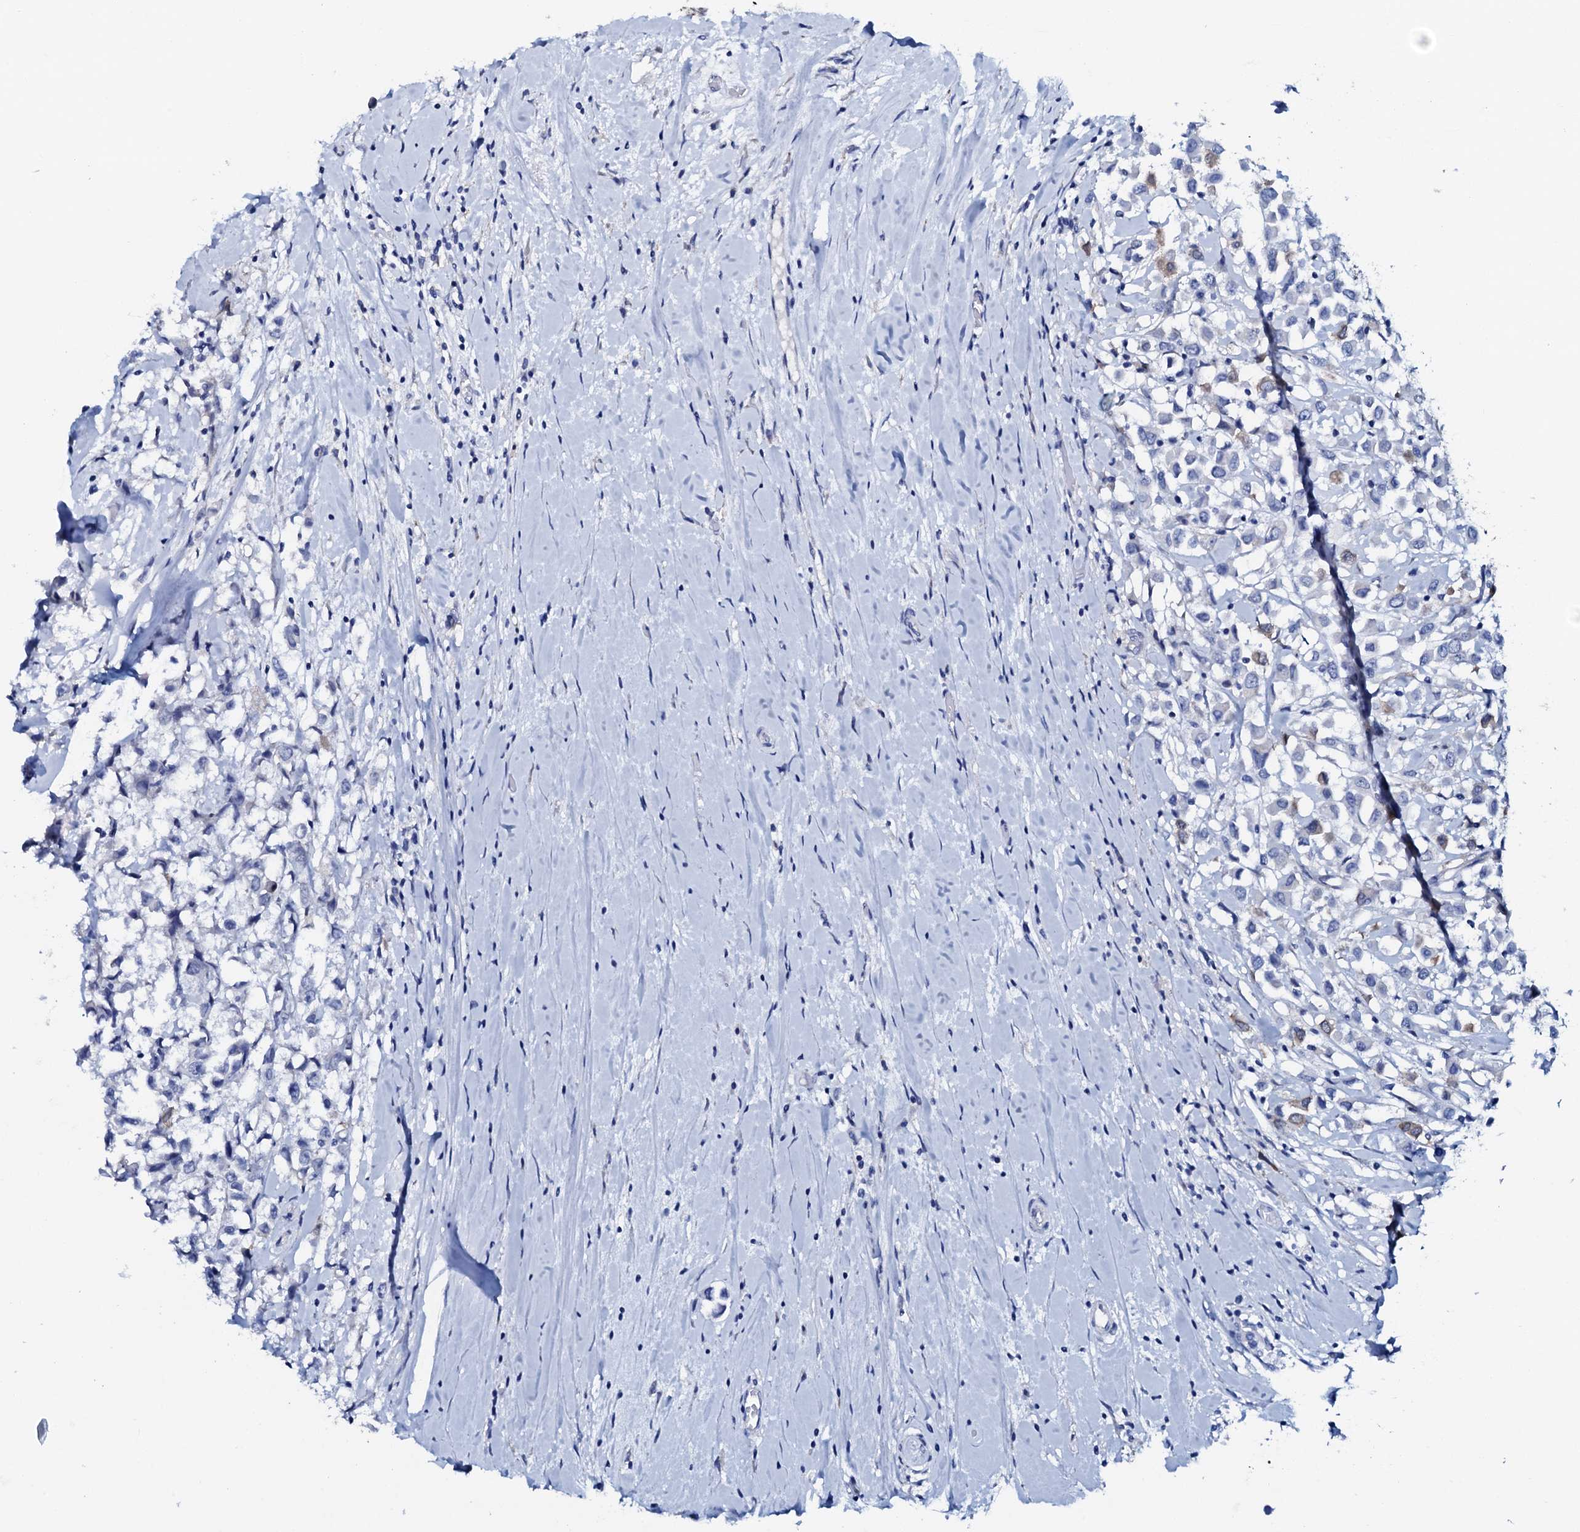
{"staining": {"intensity": "negative", "quantity": "none", "location": "none"}, "tissue": "breast cancer", "cell_type": "Tumor cells", "image_type": "cancer", "snomed": [{"axis": "morphology", "description": "Duct carcinoma"}, {"axis": "topography", "description": "Breast"}], "caption": "This photomicrograph is of breast intraductal carcinoma stained with immunohistochemistry to label a protein in brown with the nuclei are counter-stained blue. There is no expression in tumor cells.", "gene": "AMER2", "patient": {"sex": "female", "age": 61}}